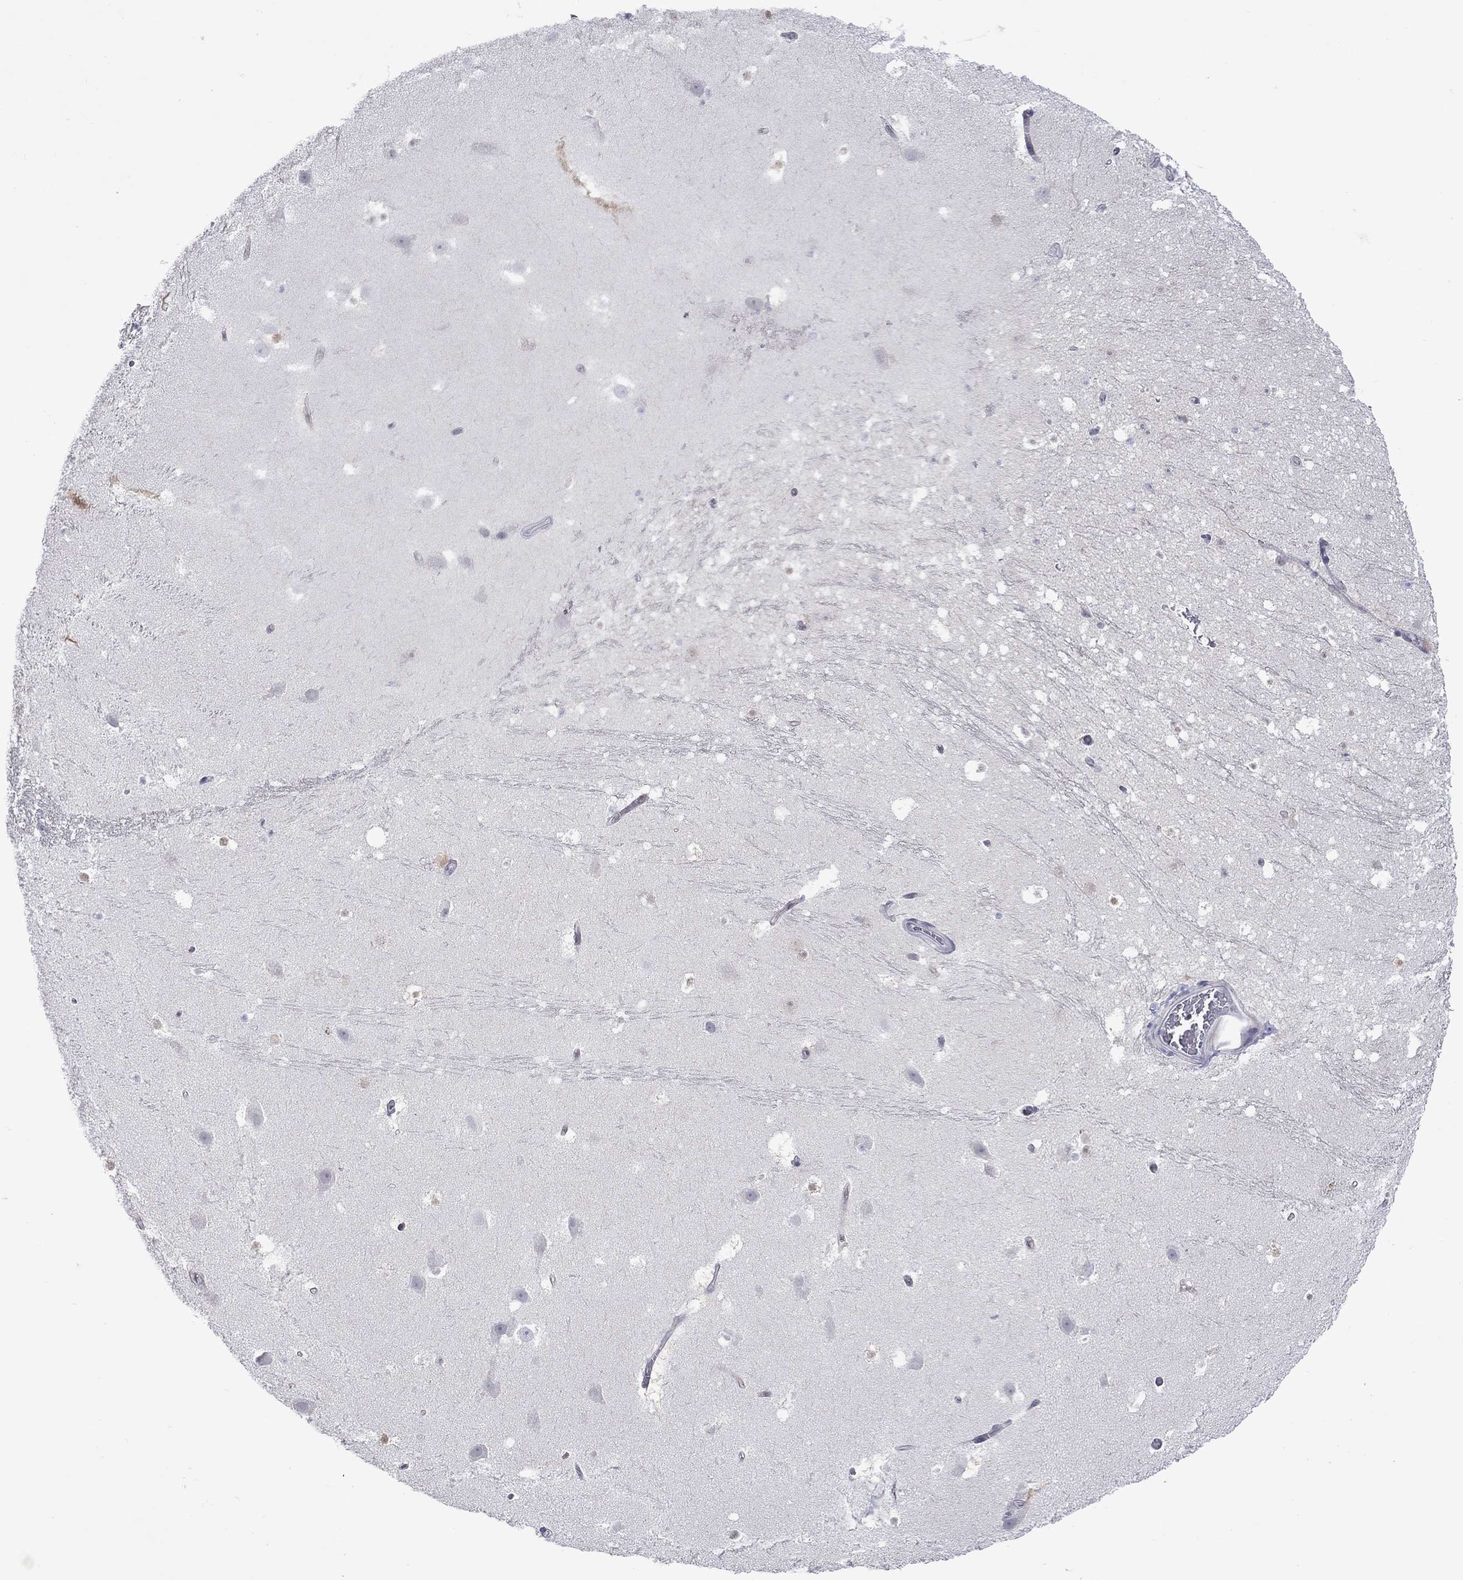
{"staining": {"intensity": "negative", "quantity": "none", "location": "none"}, "tissue": "hippocampus", "cell_type": "Glial cells", "image_type": "normal", "snomed": [{"axis": "morphology", "description": "Normal tissue, NOS"}, {"axis": "topography", "description": "Hippocampus"}], "caption": "Protein analysis of normal hippocampus shows no significant expression in glial cells.", "gene": "CTNNBIP1", "patient": {"sex": "male", "age": 26}}